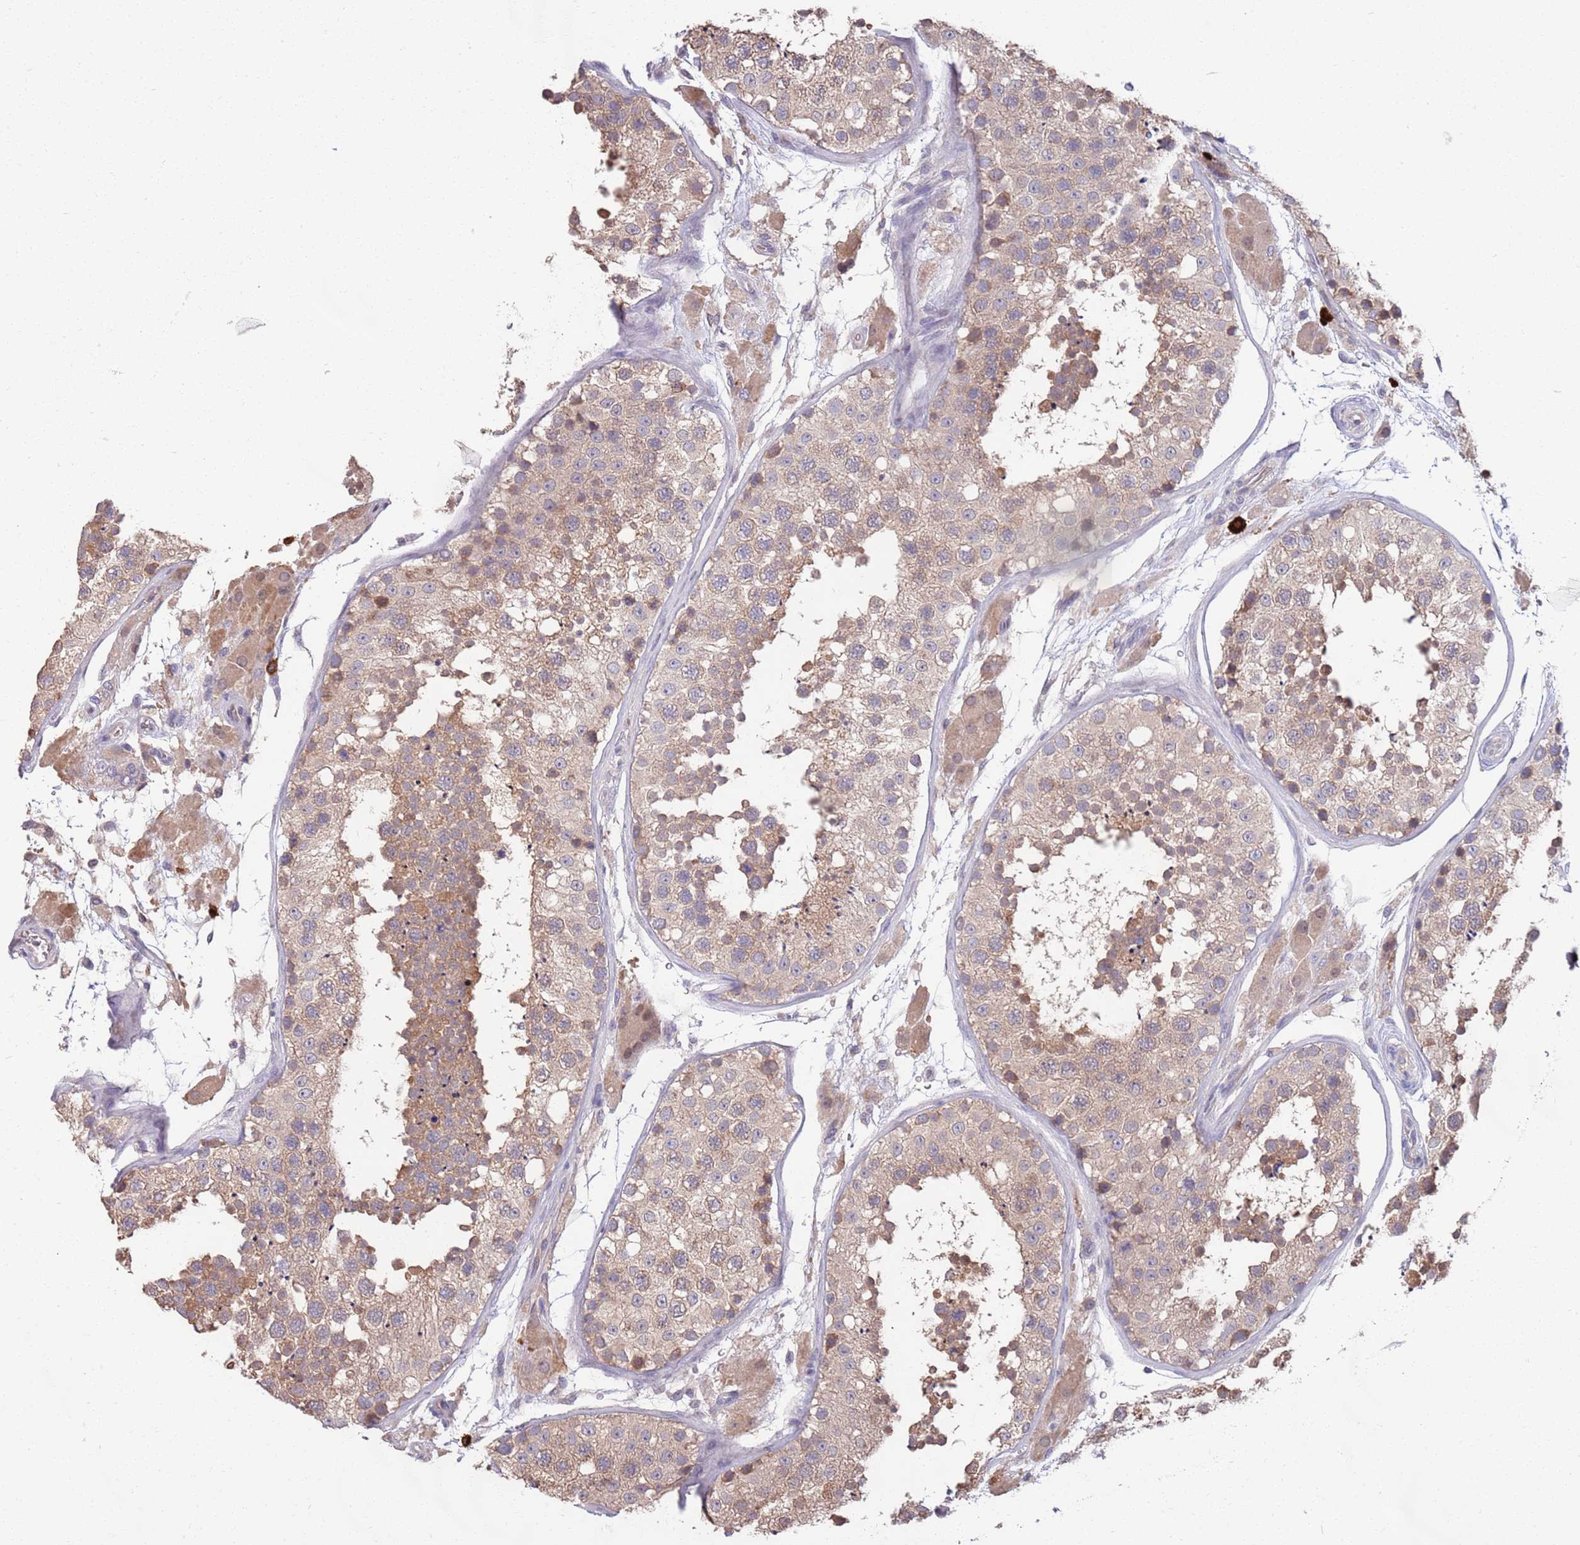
{"staining": {"intensity": "moderate", "quantity": ">75%", "location": "cytoplasmic/membranous"}, "tissue": "testis", "cell_type": "Cells in seminiferous ducts", "image_type": "normal", "snomed": [{"axis": "morphology", "description": "Normal tissue, NOS"}, {"axis": "topography", "description": "Testis"}], "caption": "Testis was stained to show a protein in brown. There is medium levels of moderate cytoplasmic/membranous positivity in about >75% of cells in seminiferous ducts. Nuclei are stained in blue.", "gene": "MARVELD2", "patient": {"sex": "male", "age": 26}}